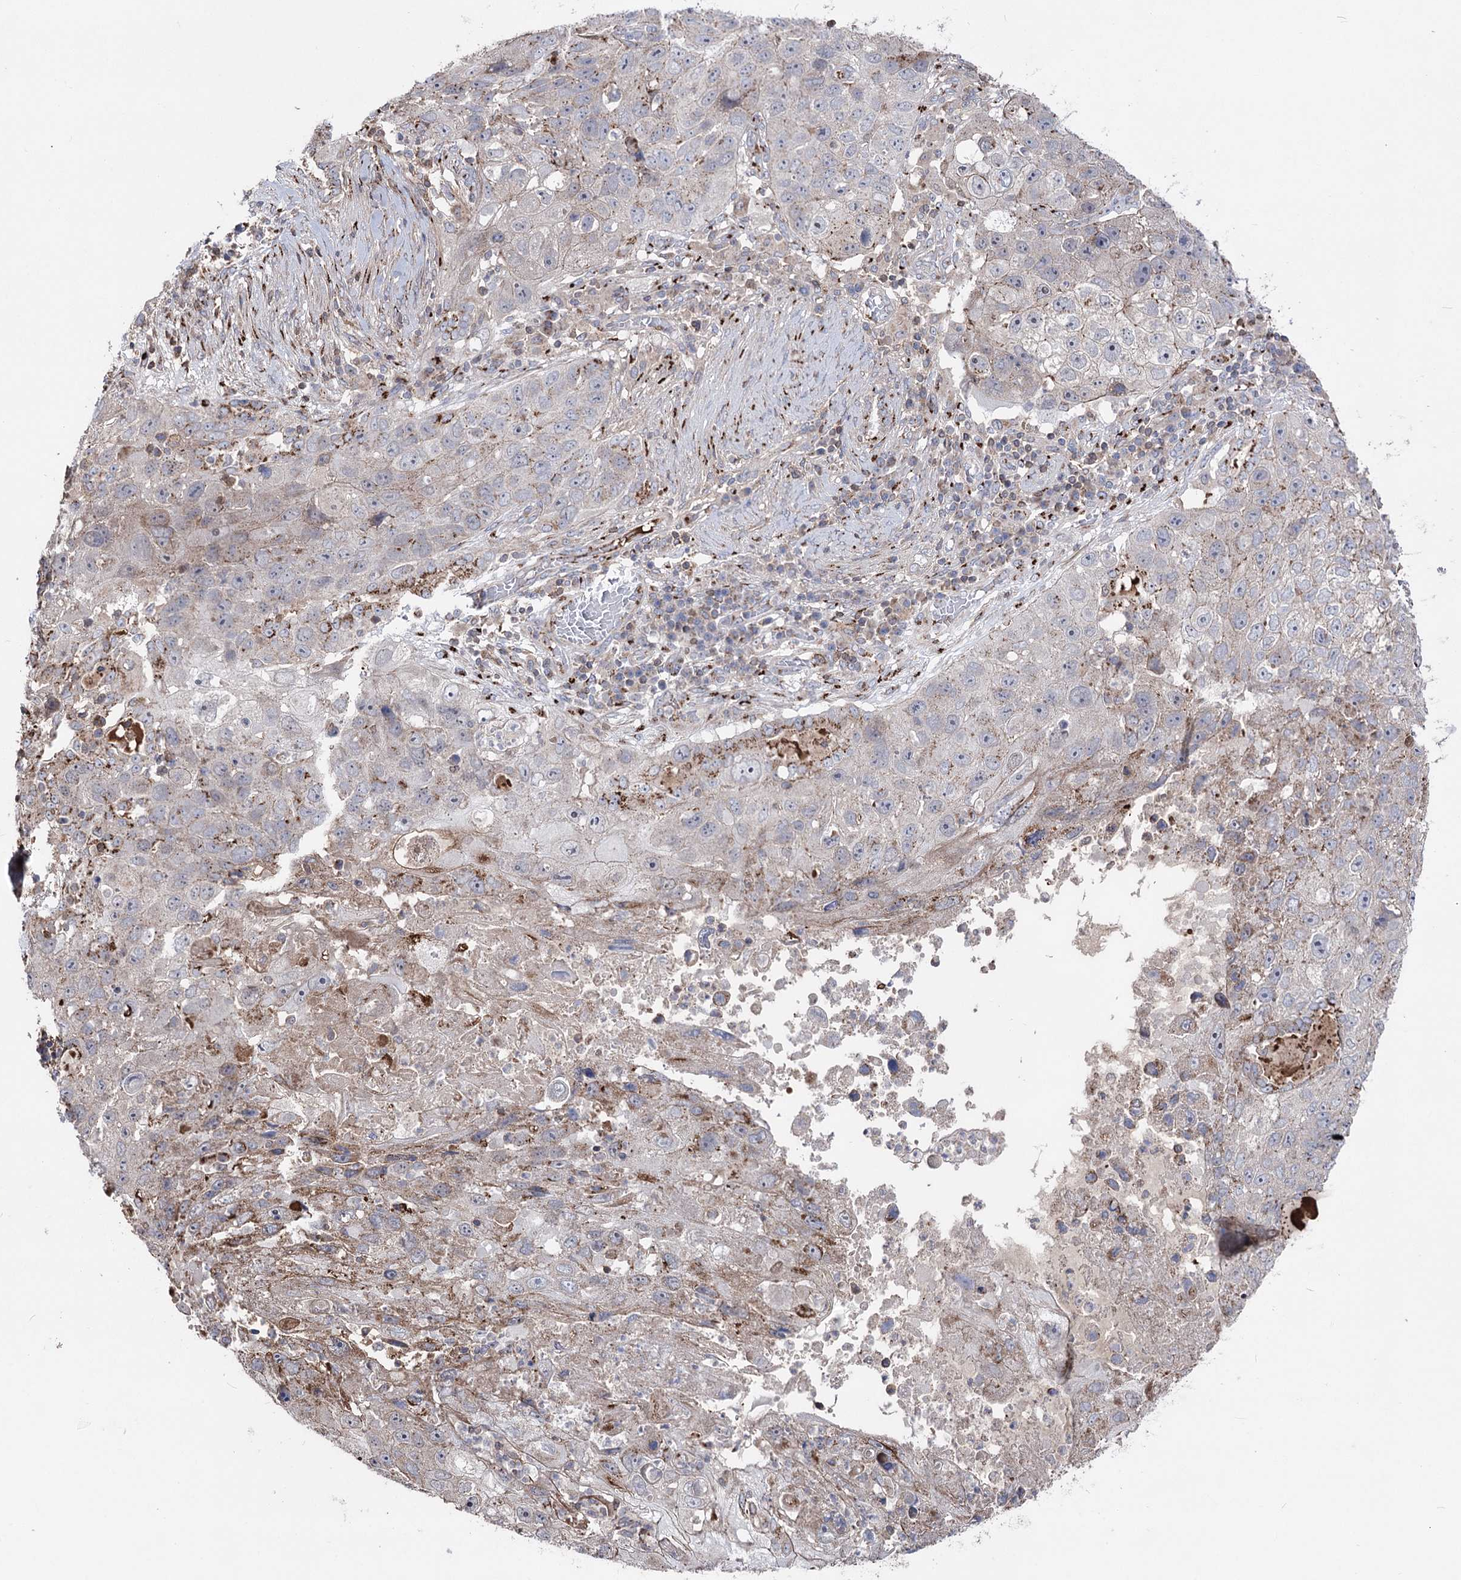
{"staining": {"intensity": "strong", "quantity": "<25%", "location": "cytoplasmic/membranous"}, "tissue": "lung cancer", "cell_type": "Tumor cells", "image_type": "cancer", "snomed": [{"axis": "morphology", "description": "Squamous cell carcinoma, NOS"}, {"axis": "topography", "description": "Lung"}], "caption": "Immunohistochemistry image of neoplastic tissue: human squamous cell carcinoma (lung) stained using immunohistochemistry (IHC) reveals medium levels of strong protein expression localized specifically in the cytoplasmic/membranous of tumor cells, appearing as a cytoplasmic/membranous brown color.", "gene": "ARHGAP20", "patient": {"sex": "male", "age": 61}}